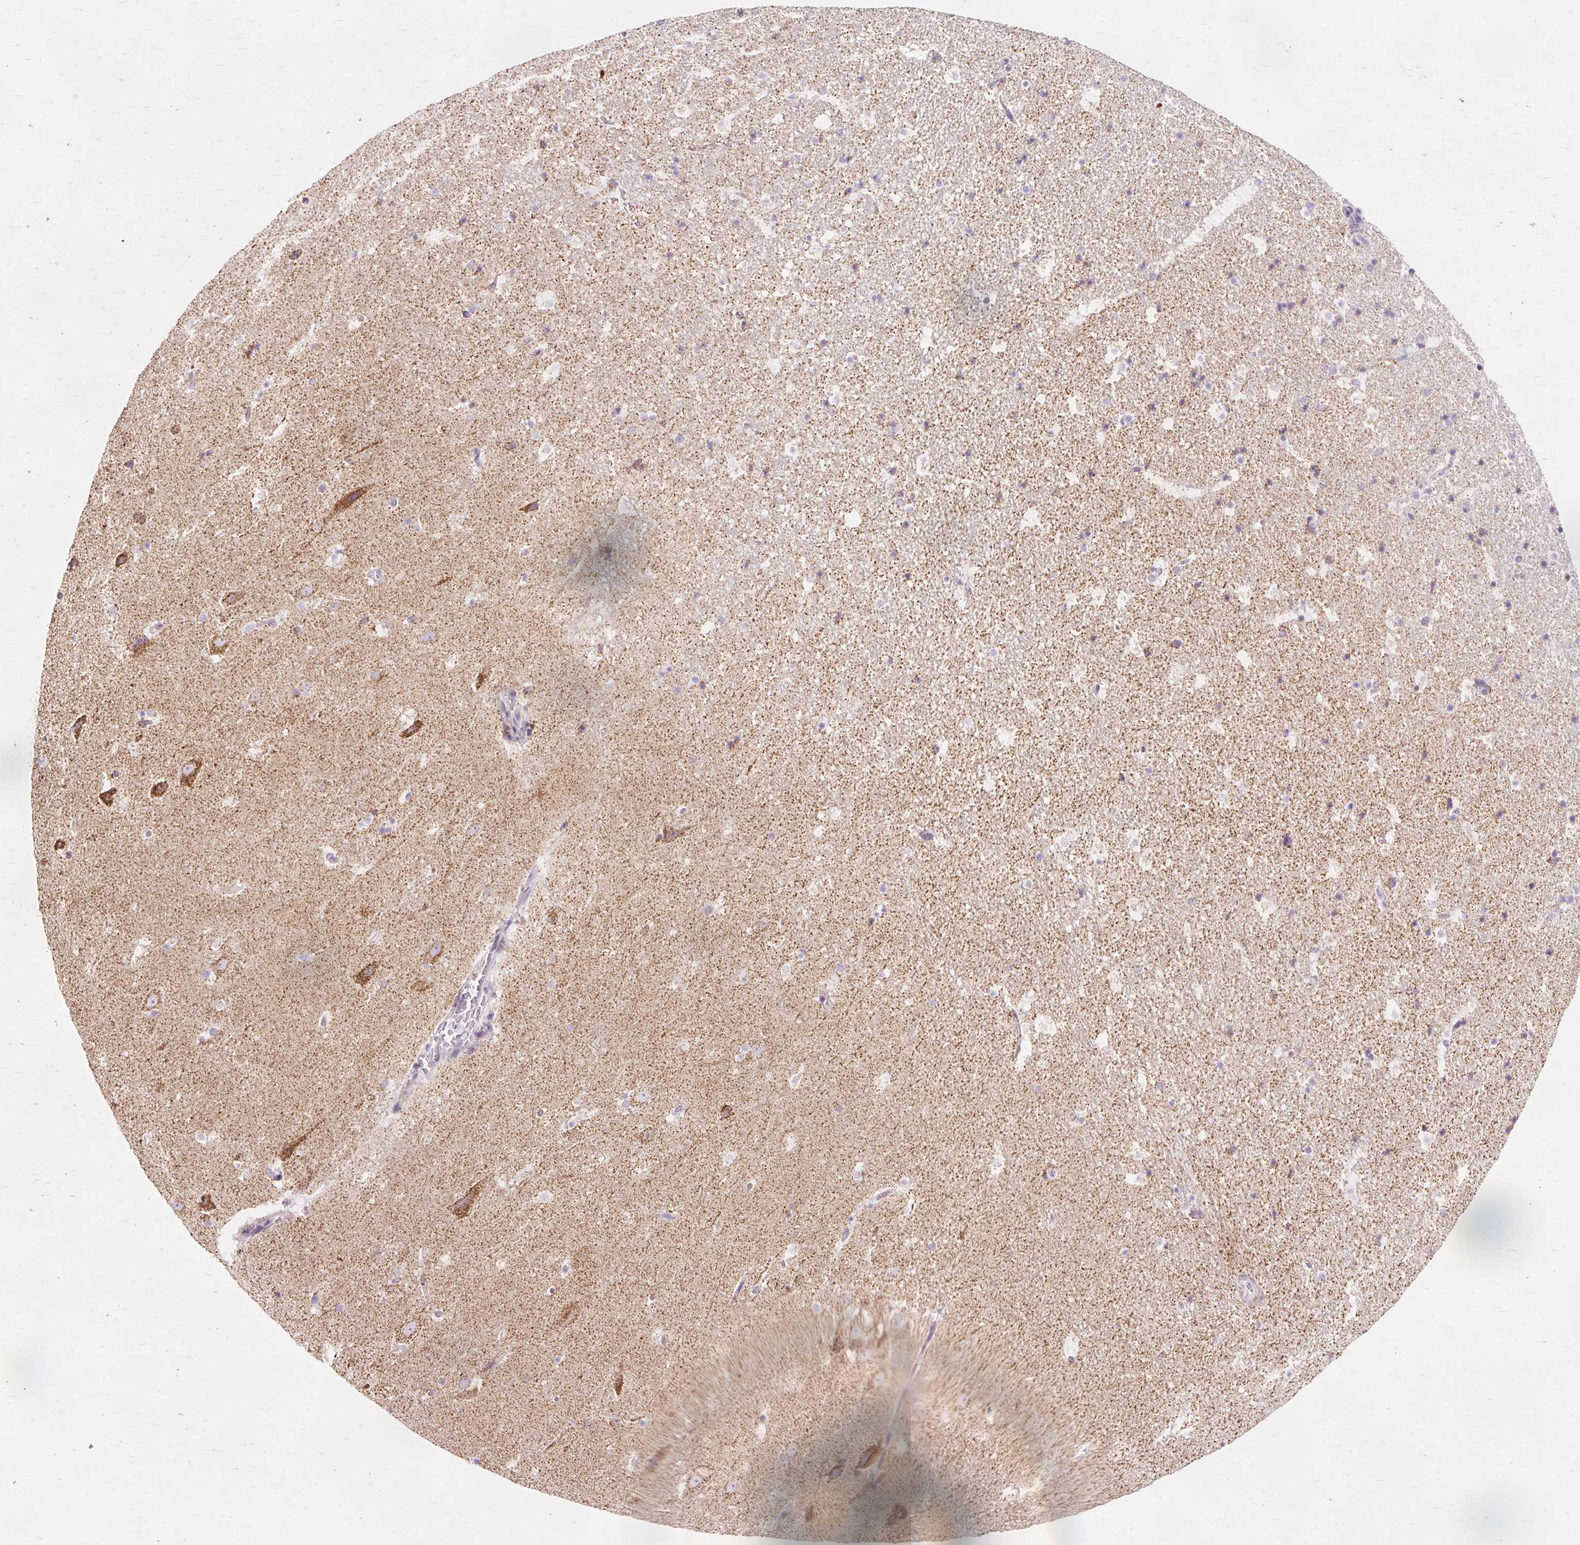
{"staining": {"intensity": "moderate", "quantity": "<25%", "location": "cytoplasmic/membranous"}, "tissue": "hippocampus", "cell_type": "Glial cells", "image_type": "normal", "snomed": [{"axis": "morphology", "description": "Normal tissue, NOS"}, {"axis": "topography", "description": "Hippocampus"}], "caption": "DAB immunohistochemical staining of unremarkable human hippocampus displays moderate cytoplasmic/membranous protein staining in approximately <25% of glial cells. The staining was performed using DAB, with brown indicating positive protein expression. Nuclei are stained blue with hematoxylin.", "gene": "ATP5PO", "patient": {"sex": "male", "age": 37}}